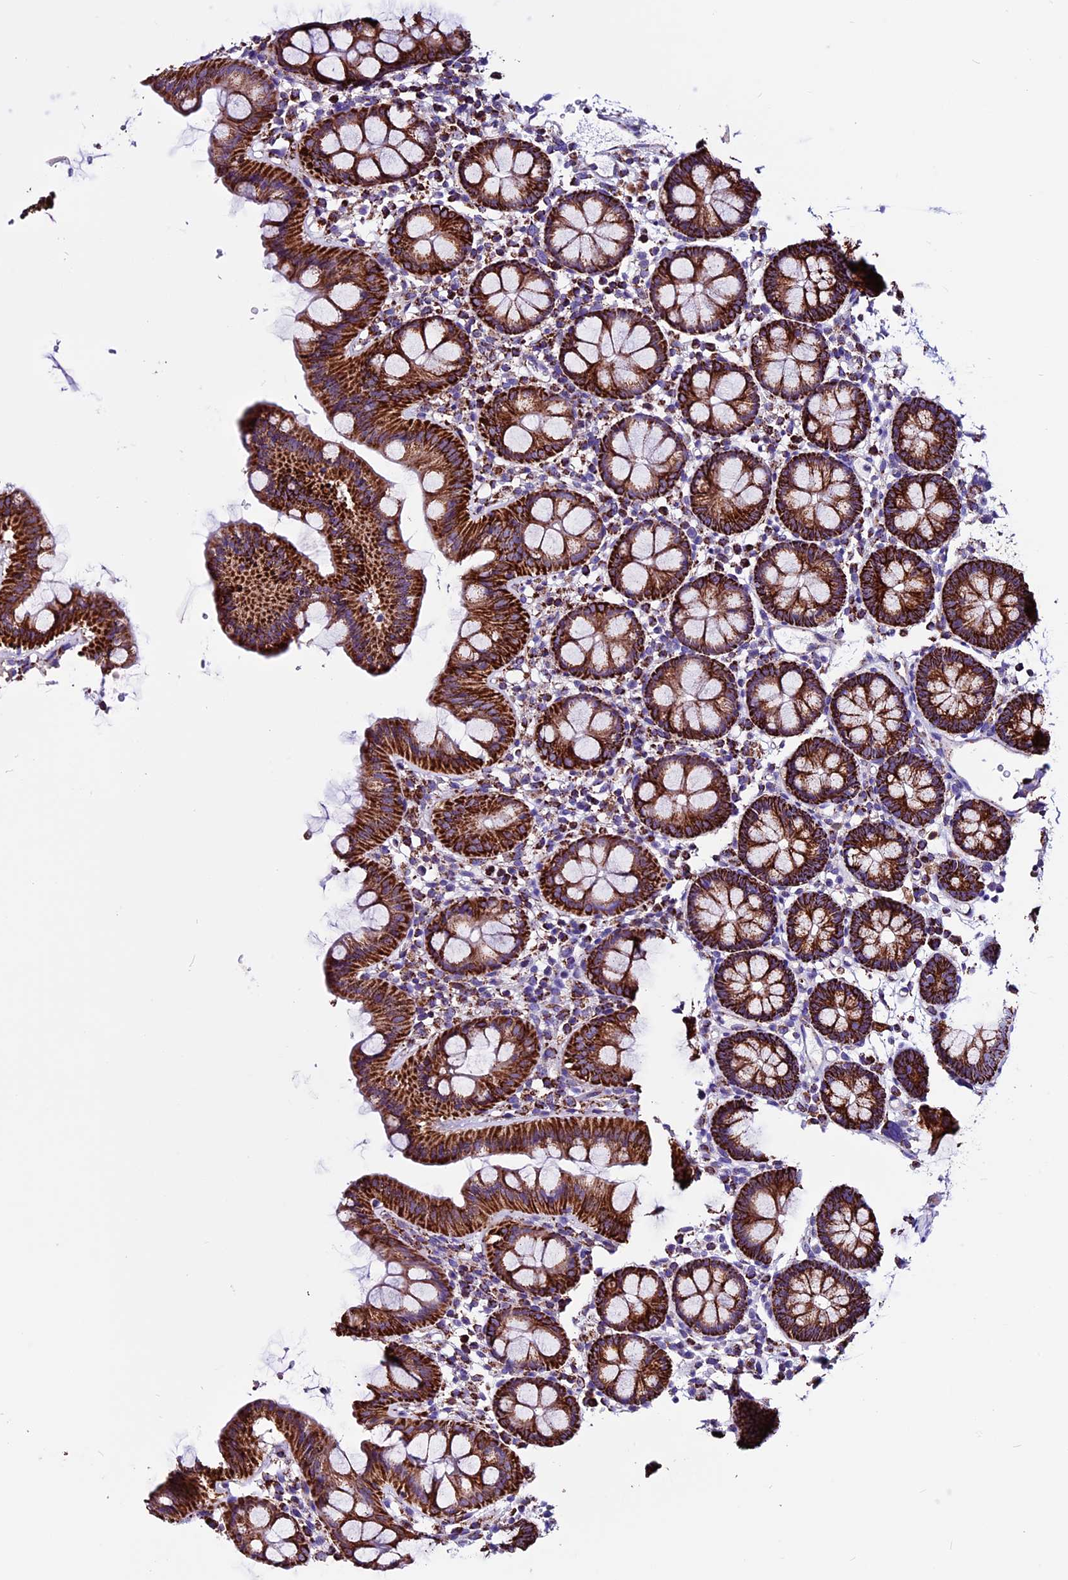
{"staining": {"intensity": "weak", "quantity": "<25%", "location": "cytoplasmic/membranous"}, "tissue": "colon", "cell_type": "Endothelial cells", "image_type": "normal", "snomed": [{"axis": "morphology", "description": "Normal tissue, NOS"}, {"axis": "topography", "description": "Colon"}], "caption": "This is an immunohistochemistry (IHC) histopathology image of benign colon. There is no positivity in endothelial cells.", "gene": "CX3CL1", "patient": {"sex": "male", "age": 75}}